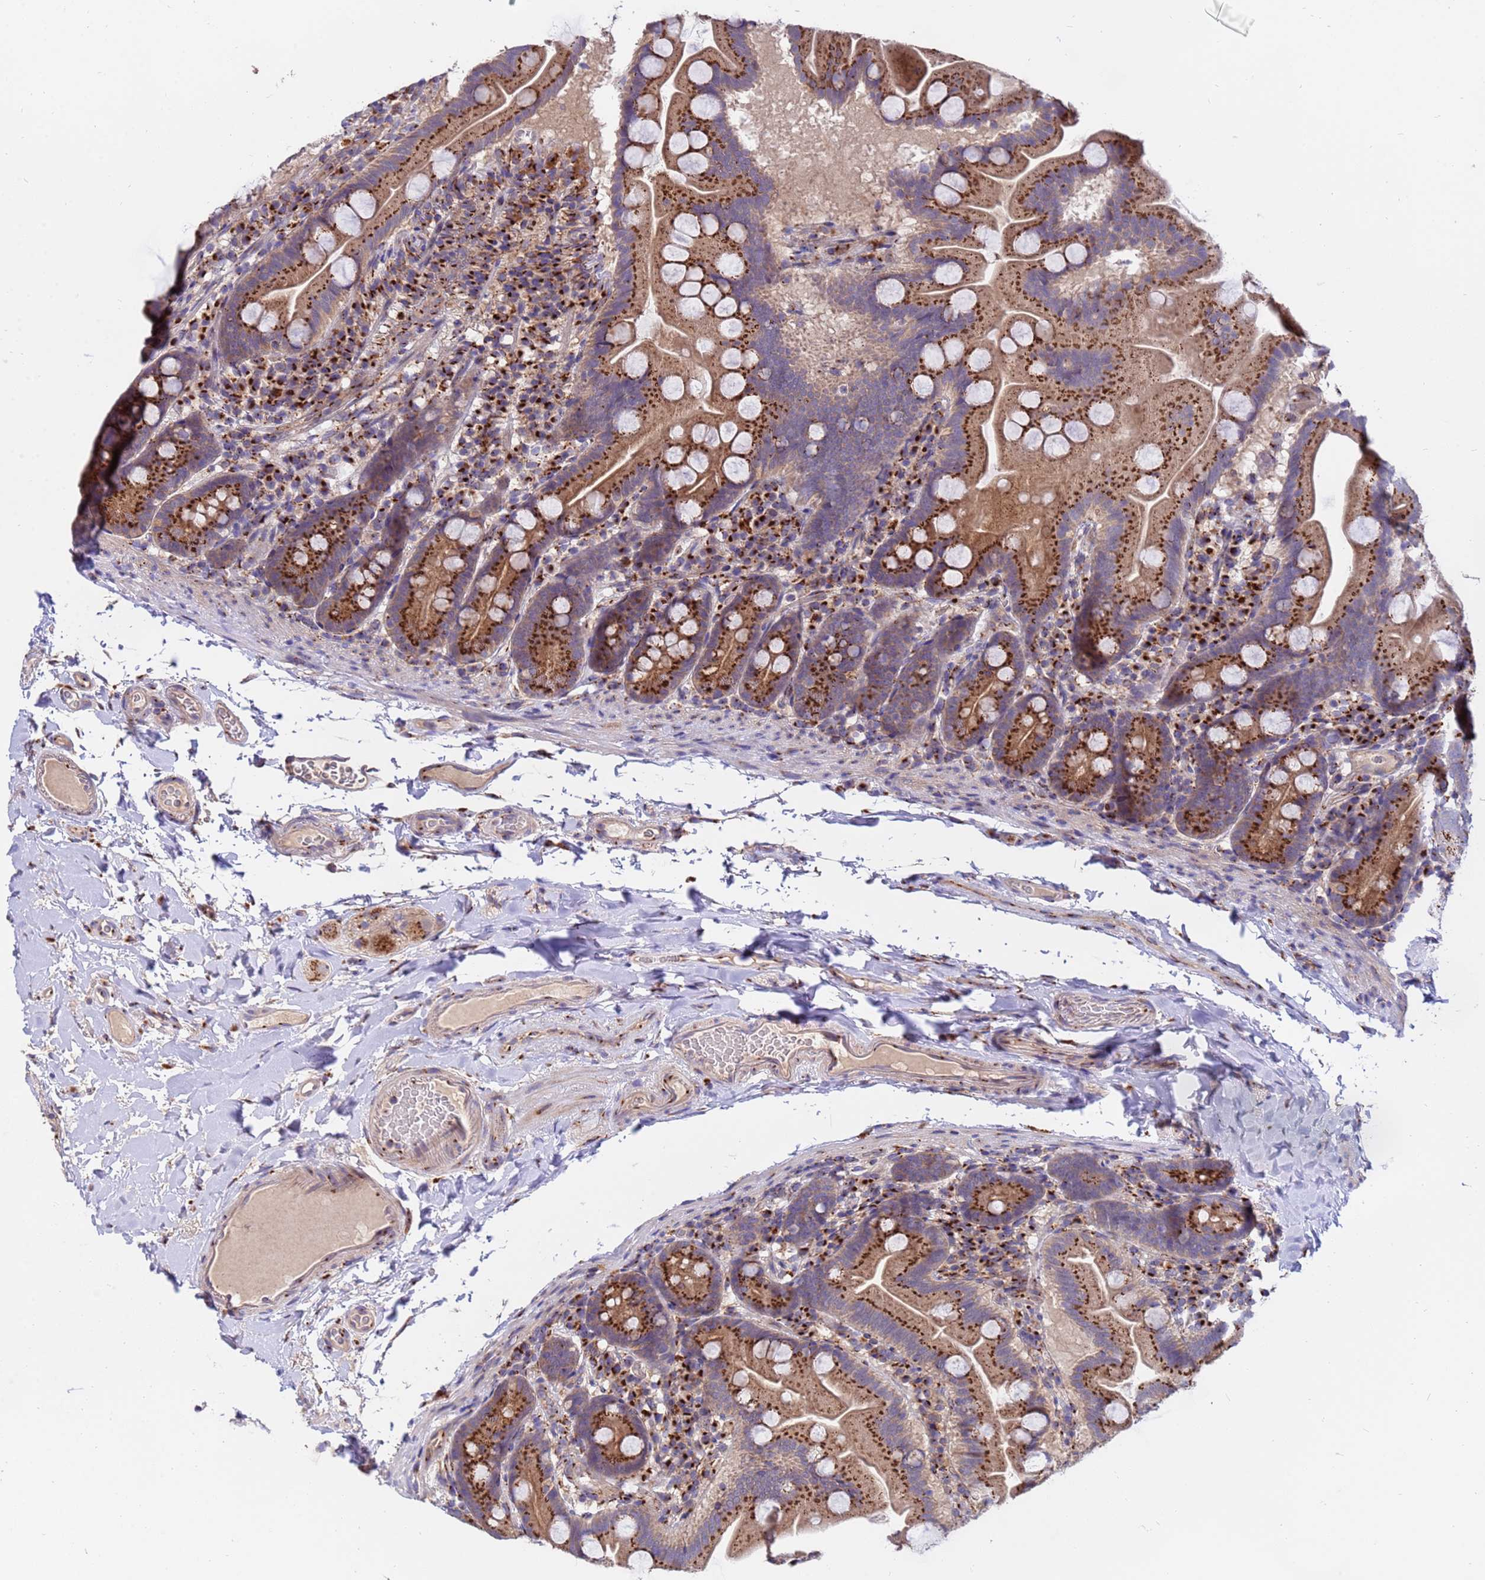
{"staining": {"intensity": "strong", "quantity": ">75%", "location": "cytoplasmic/membranous"}, "tissue": "small intestine", "cell_type": "Glandular cells", "image_type": "normal", "snomed": [{"axis": "morphology", "description": "Normal tissue, NOS"}, {"axis": "topography", "description": "Small intestine"}], "caption": "Glandular cells exhibit high levels of strong cytoplasmic/membranous expression in about >75% of cells in normal small intestine.", "gene": "HPS3", "patient": {"sex": "female", "age": 68}}